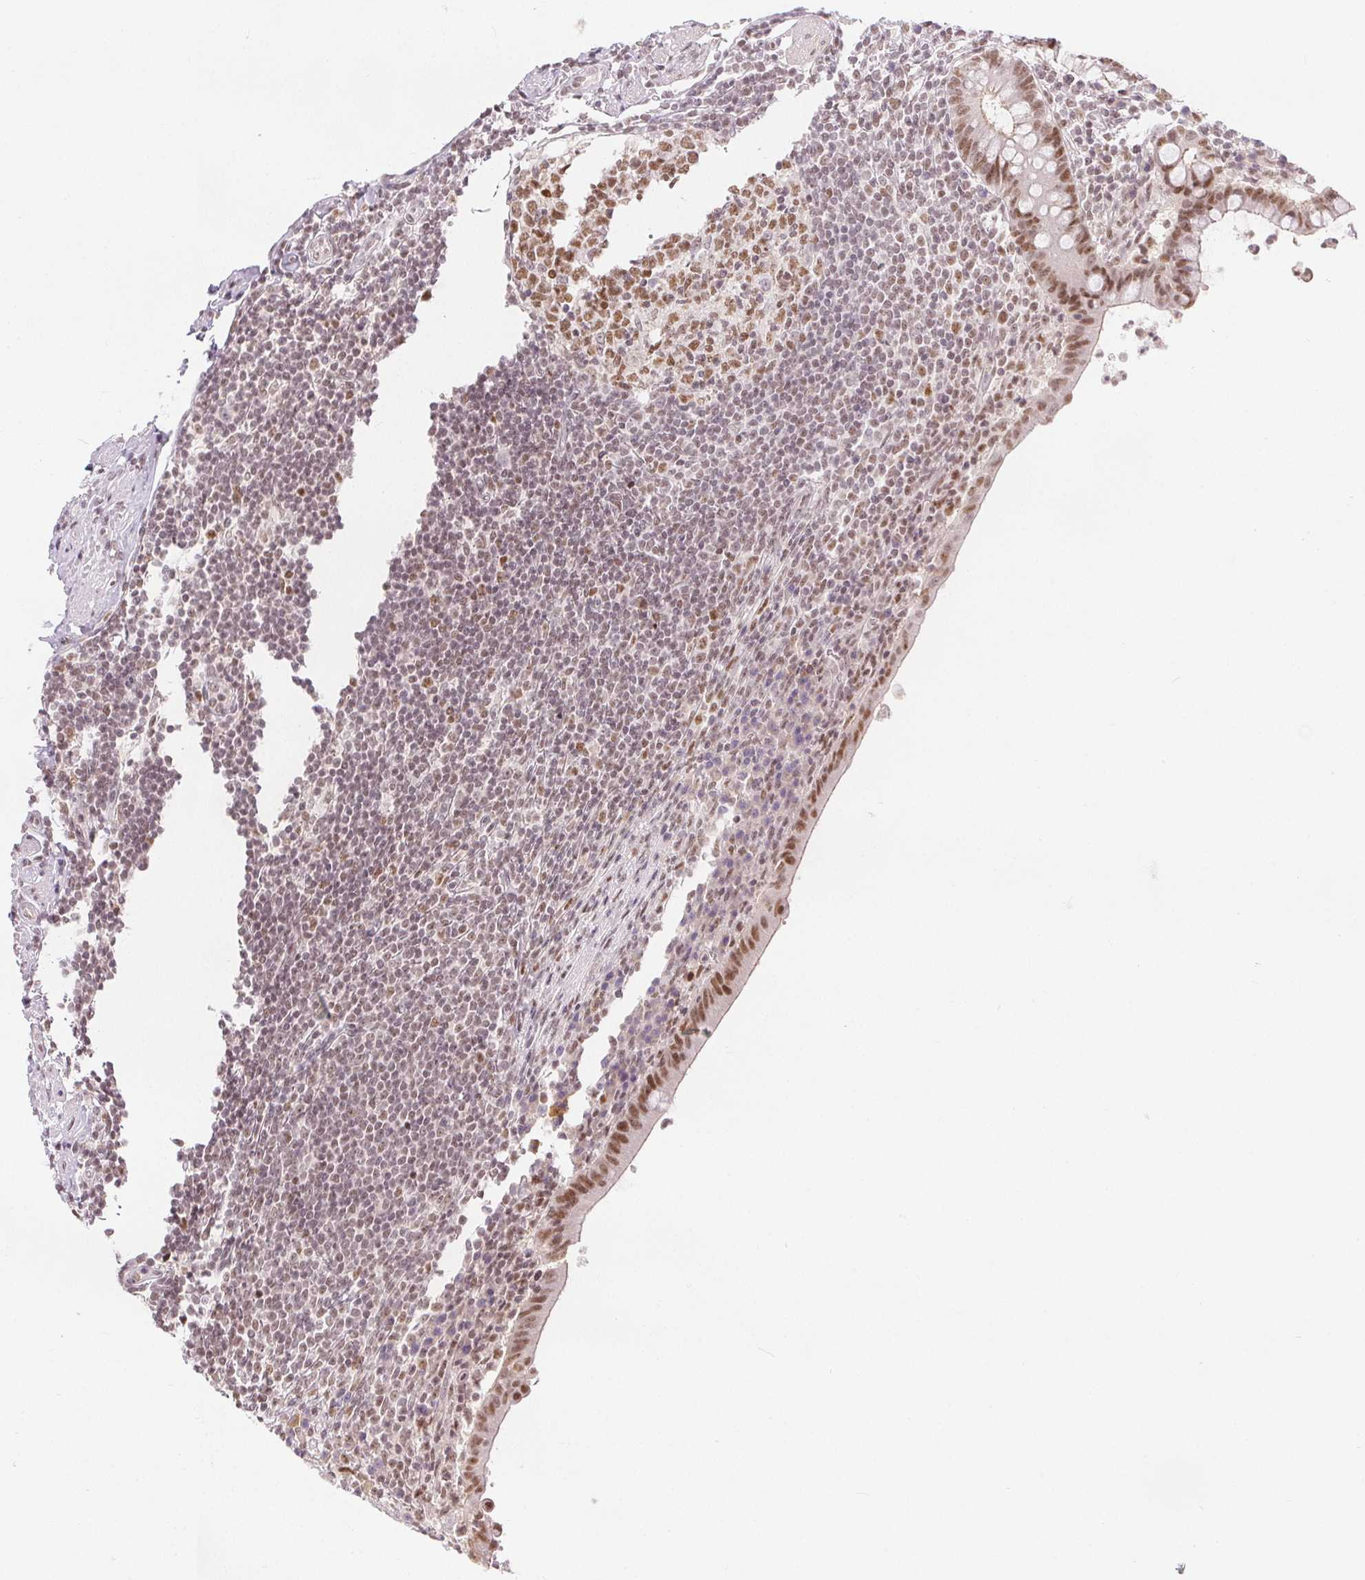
{"staining": {"intensity": "moderate", "quantity": ">75%", "location": "nuclear"}, "tissue": "appendix", "cell_type": "Glandular cells", "image_type": "normal", "snomed": [{"axis": "morphology", "description": "Normal tissue, NOS"}, {"axis": "topography", "description": "Appendix"}], "caption": "Human appendix stained for a protein (brown) shows moderate nuclear positive positivity in approximately >75% of glandular cells.", "gene": "DEK", "patient": {"sex": "female", "age": 56}}